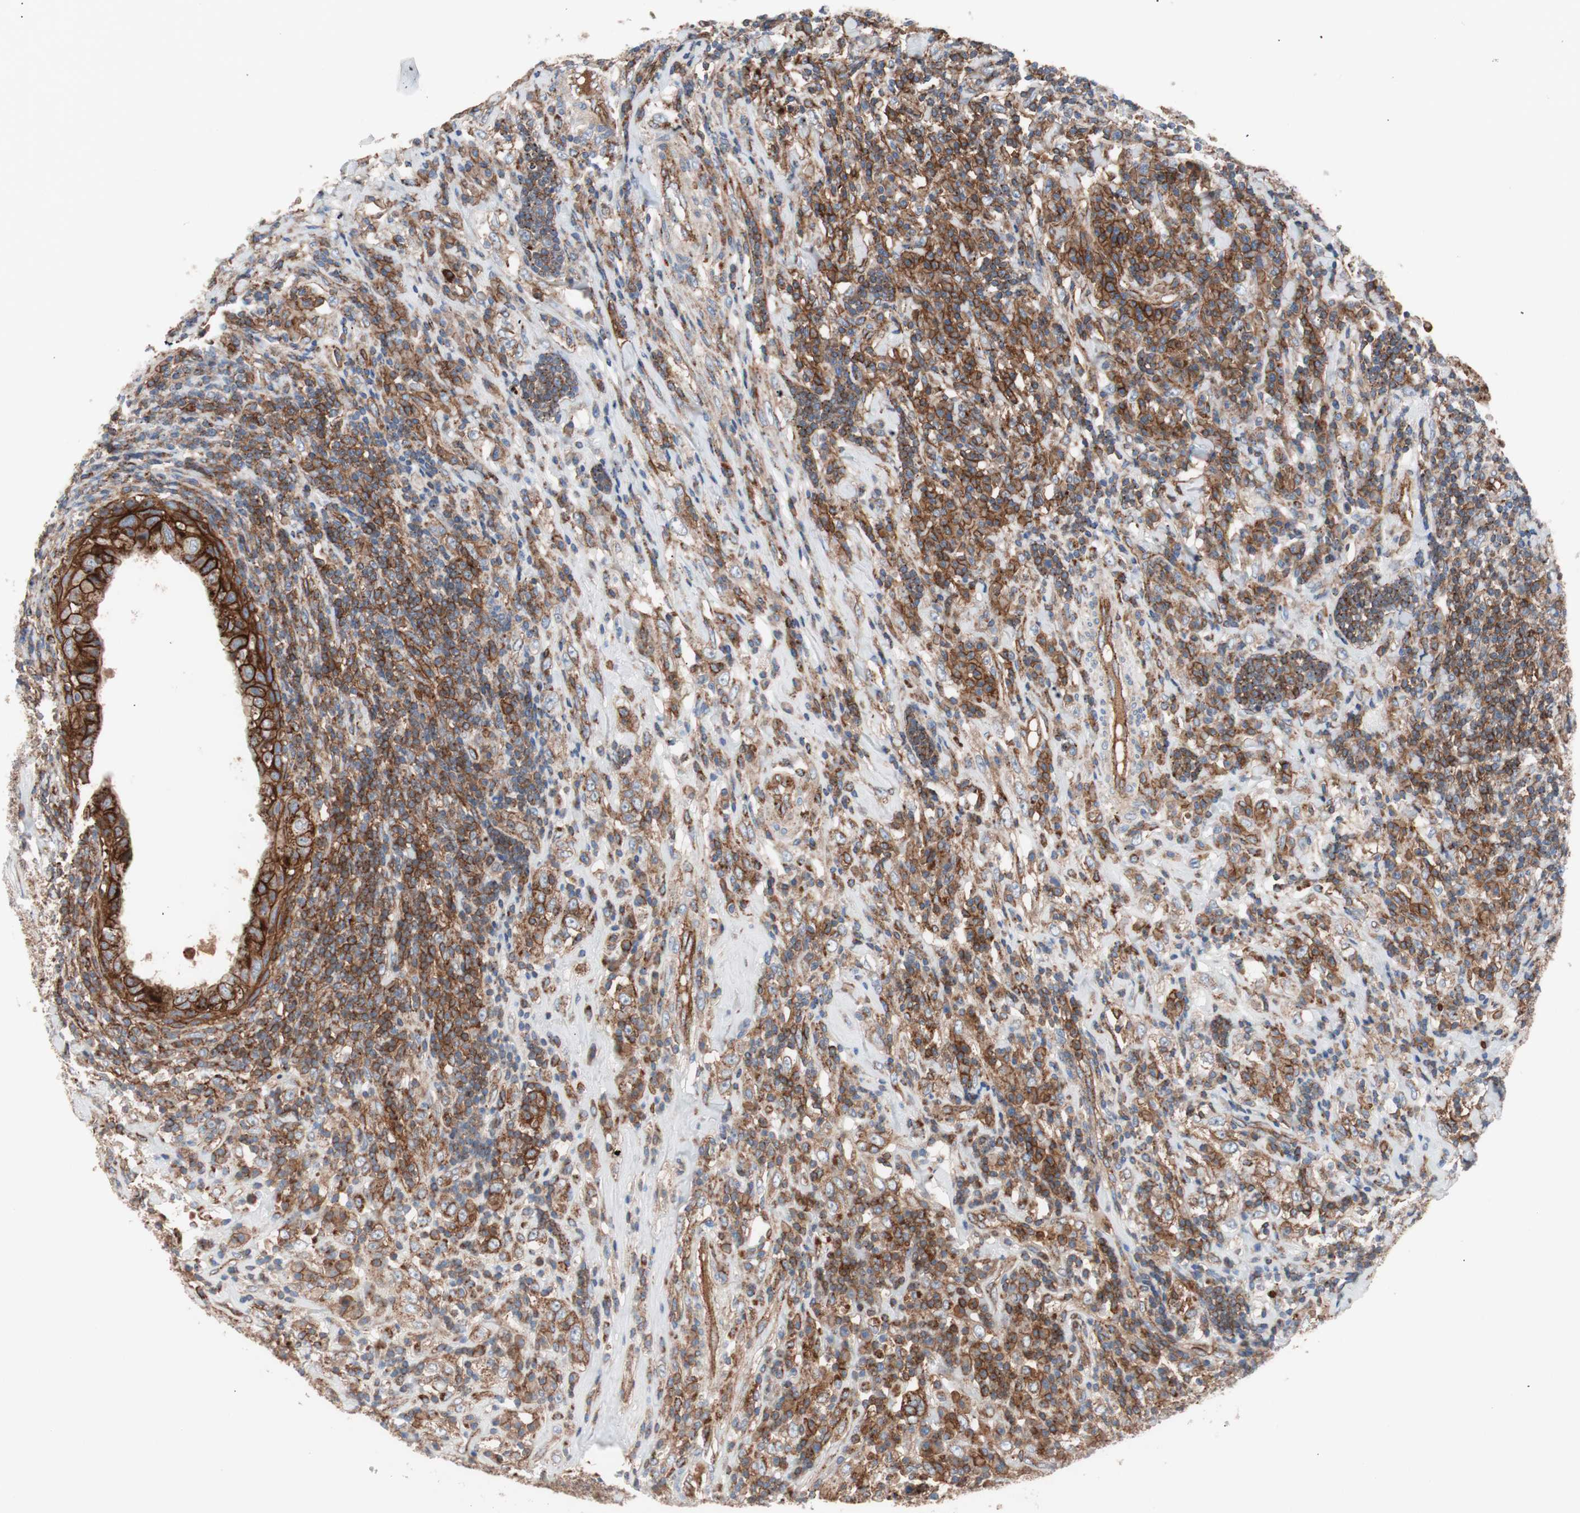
{"staining": {"intensity": "moderate", "quantity": ">75%", "location": "cytoplasmic/membranous"}, "tissue": "testis cancer", "cell_type": "Tumor cells", "image_type": "cancer", "snomed": [{"axis": "morphology", "description": "Necrosis, NOS"}, {"axis": "morphology", "description": "Carcinoma, Embryonal, NOS"}, {"axis": "topography", "description": "Testis"}], "caption": "Human testis cancer stained for a protein (brown) demonstrates moderate cytoplasmic/membranous positive staining in approximately >75% of tumor cells.", "gene": "FLOT2", "patient": {"sex": "male", "age": 19}}